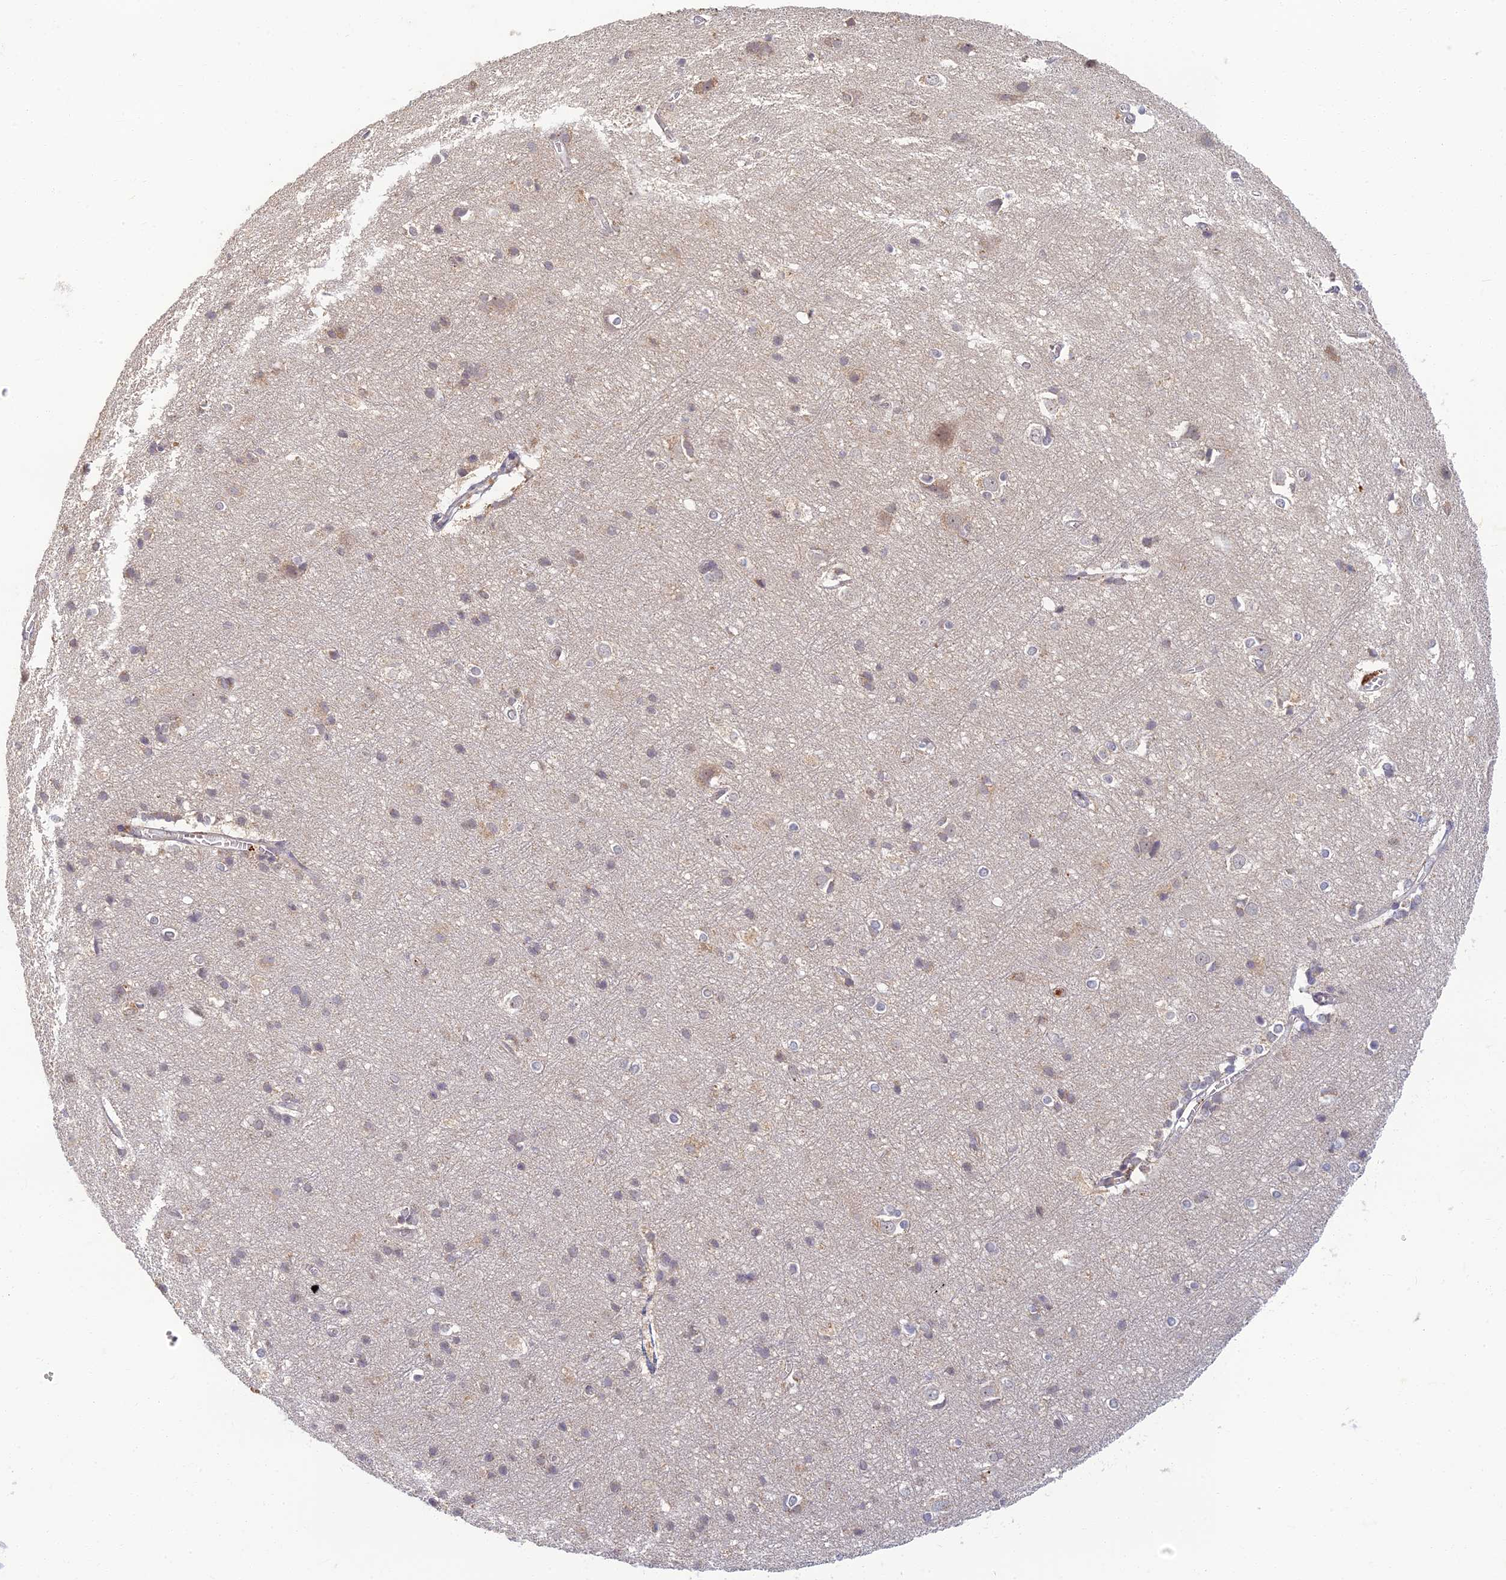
{"staining": {"intensity": "moderate", "quantity": "<25%", "location": "cytoplasmic/membranous"}, "tissue": "cerebral cortex", "cell_type": "Endothelial cells", "image_type": "normal", "snomed": [{"axis": "morphology", "description": "Normal tissue, NOS"}, {"axis": "topography", "description": "Cerebral cortex"}], "caption": "Unremarkable cerebral cortex was stained to show a protein in brown. There is low levels of moderate cytoplasmic/membranous positivity in approximately <25% of endothelial cells.", "gene": "RGL3", "patient": {"sex": "male", "age": 54}}